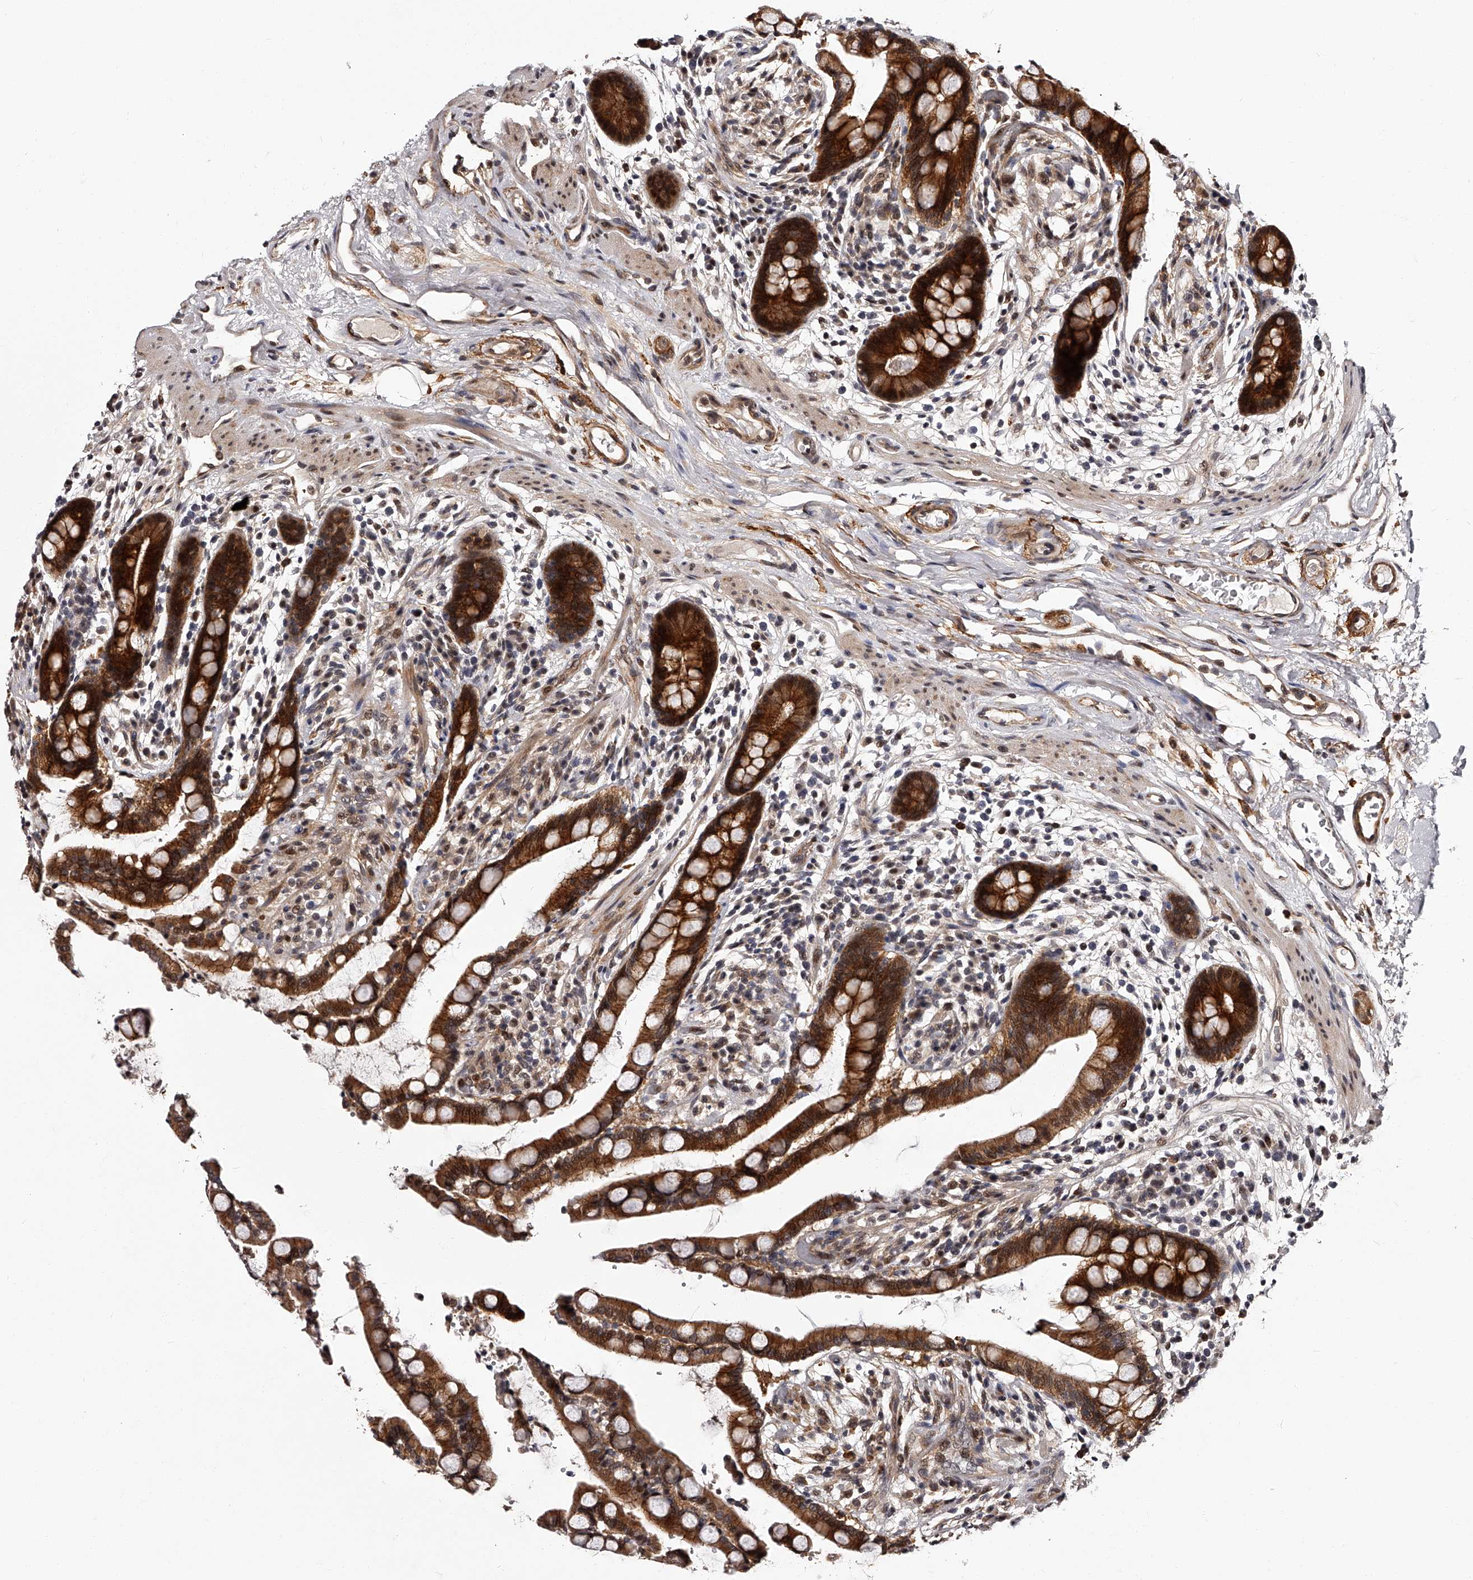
{"staining": {"intensity": "moderate", "quantity": ">75%", "location": "cytoplasmic/membranous"}, "tissue": "colon", "cell_type": "Endothelial cells", "image_type": "normal", "snomed": [{"axis": "morphology", "description": "Normal tissue, NOS"}, {"axis": "topography", "description": "Colon"}], "caption": "Immunohistochemistry (IHC) photomicrograph of normal colon: colon stained using immunohistochemistry exhibits medium levels of moderate protein expression localized specifically in the cytoplasmic/membranous of endothelial cells, appearing as a cytoplasmic/membranous brown color.", "gene": "RSC1A1", "patient": {"sex": "male", "age": 73}}